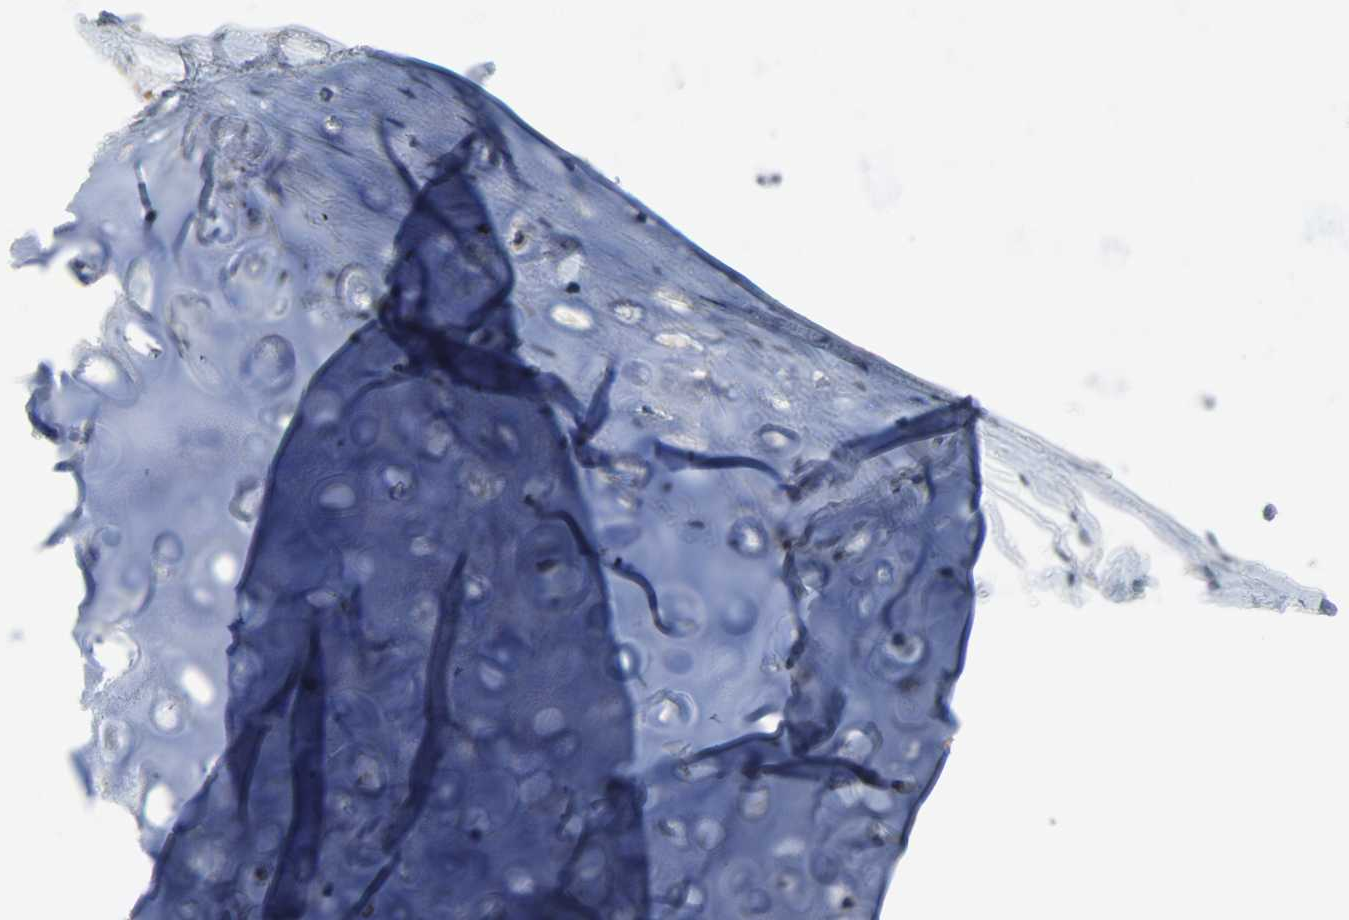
{"staining": {"intensity": "weak", "quantity": ">75%", "location": "cytoplasmic/membranous"}, "tissue": "bronchus", "cell_type": "Respiratory epithelial cells", "image_type": "normal", "snomed": [{"axis": "morphology", "description": "Normal tissue, NOS"}, {"axis": "topography", "description": "Bronchus"}, {"axis": "topography", "description": "Lung"}], "caption": "The image displays a brown stain indicating the presence of a protein in the cytoplasmic/membranous of respiratory epithelial cells in bronchus. (brown staining indicates protein expression, while blue staining denotes nuclei).", "gene": "PPARG", "patient": {"sex": "female", "age": 56}}